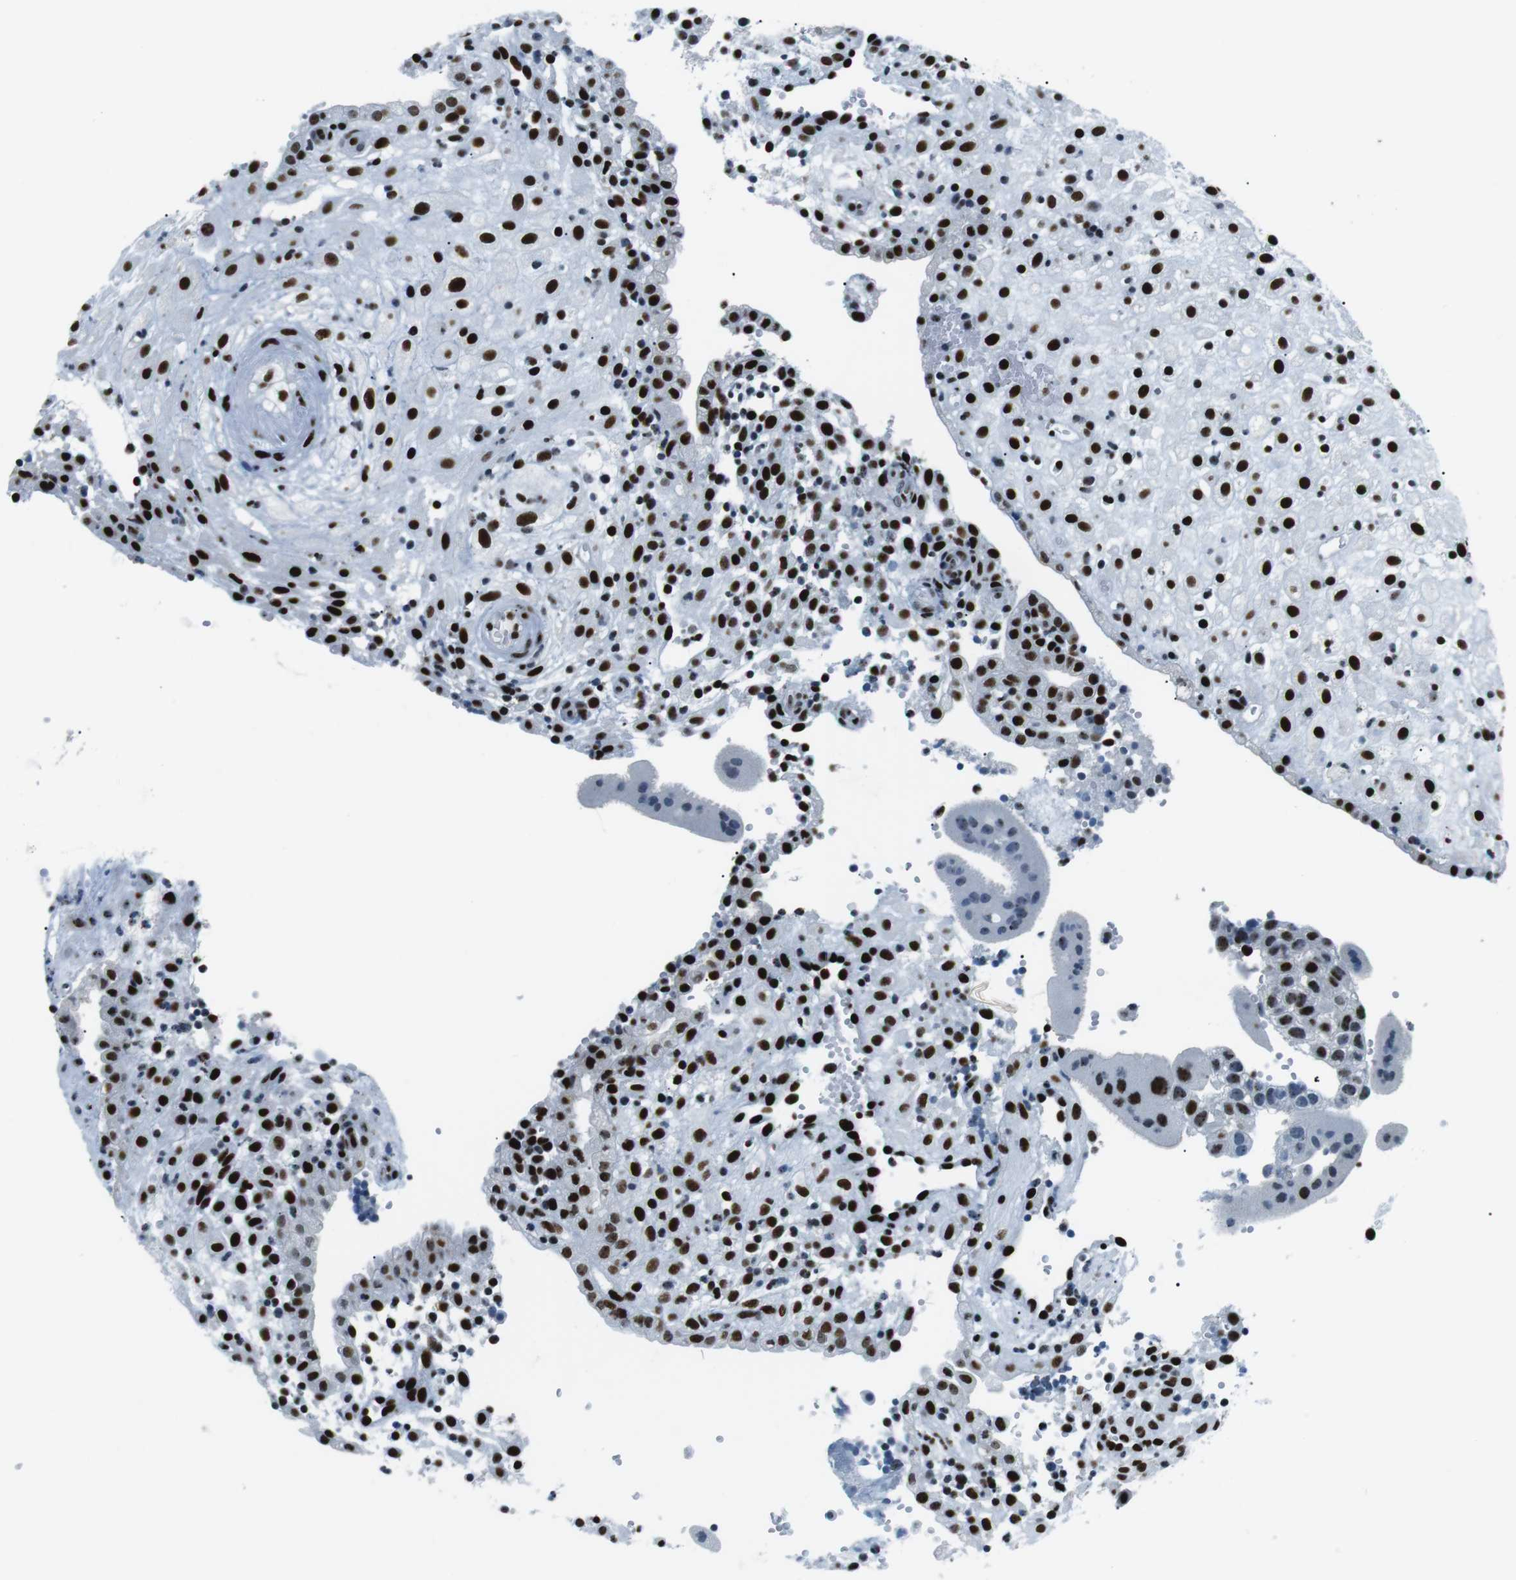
{"staining": {"intensity": "strong", "quantity": ">75%", "location": "nuclear"}, "tissue": "placenta", "cell_type": "Decidual cells", "image_type": "normal", "snomed": [{"axis": "morphology", "description": "Normal tissue, NOS"}, {"axis": "topography", "description": "Placenta"}], "caption": "Immunohistochemical staining of unremarkable placenta shows >75% levels of strong nuclear protein staining in about >75% of decidual cells. (Stains: DAB (3,3'-diaminobenzidine) in brown, nuclei in blue, Microscopy: brightfield microscopy at high magnification).", "gene": "PML", "patient": {"sex": "female", "age": 18}}